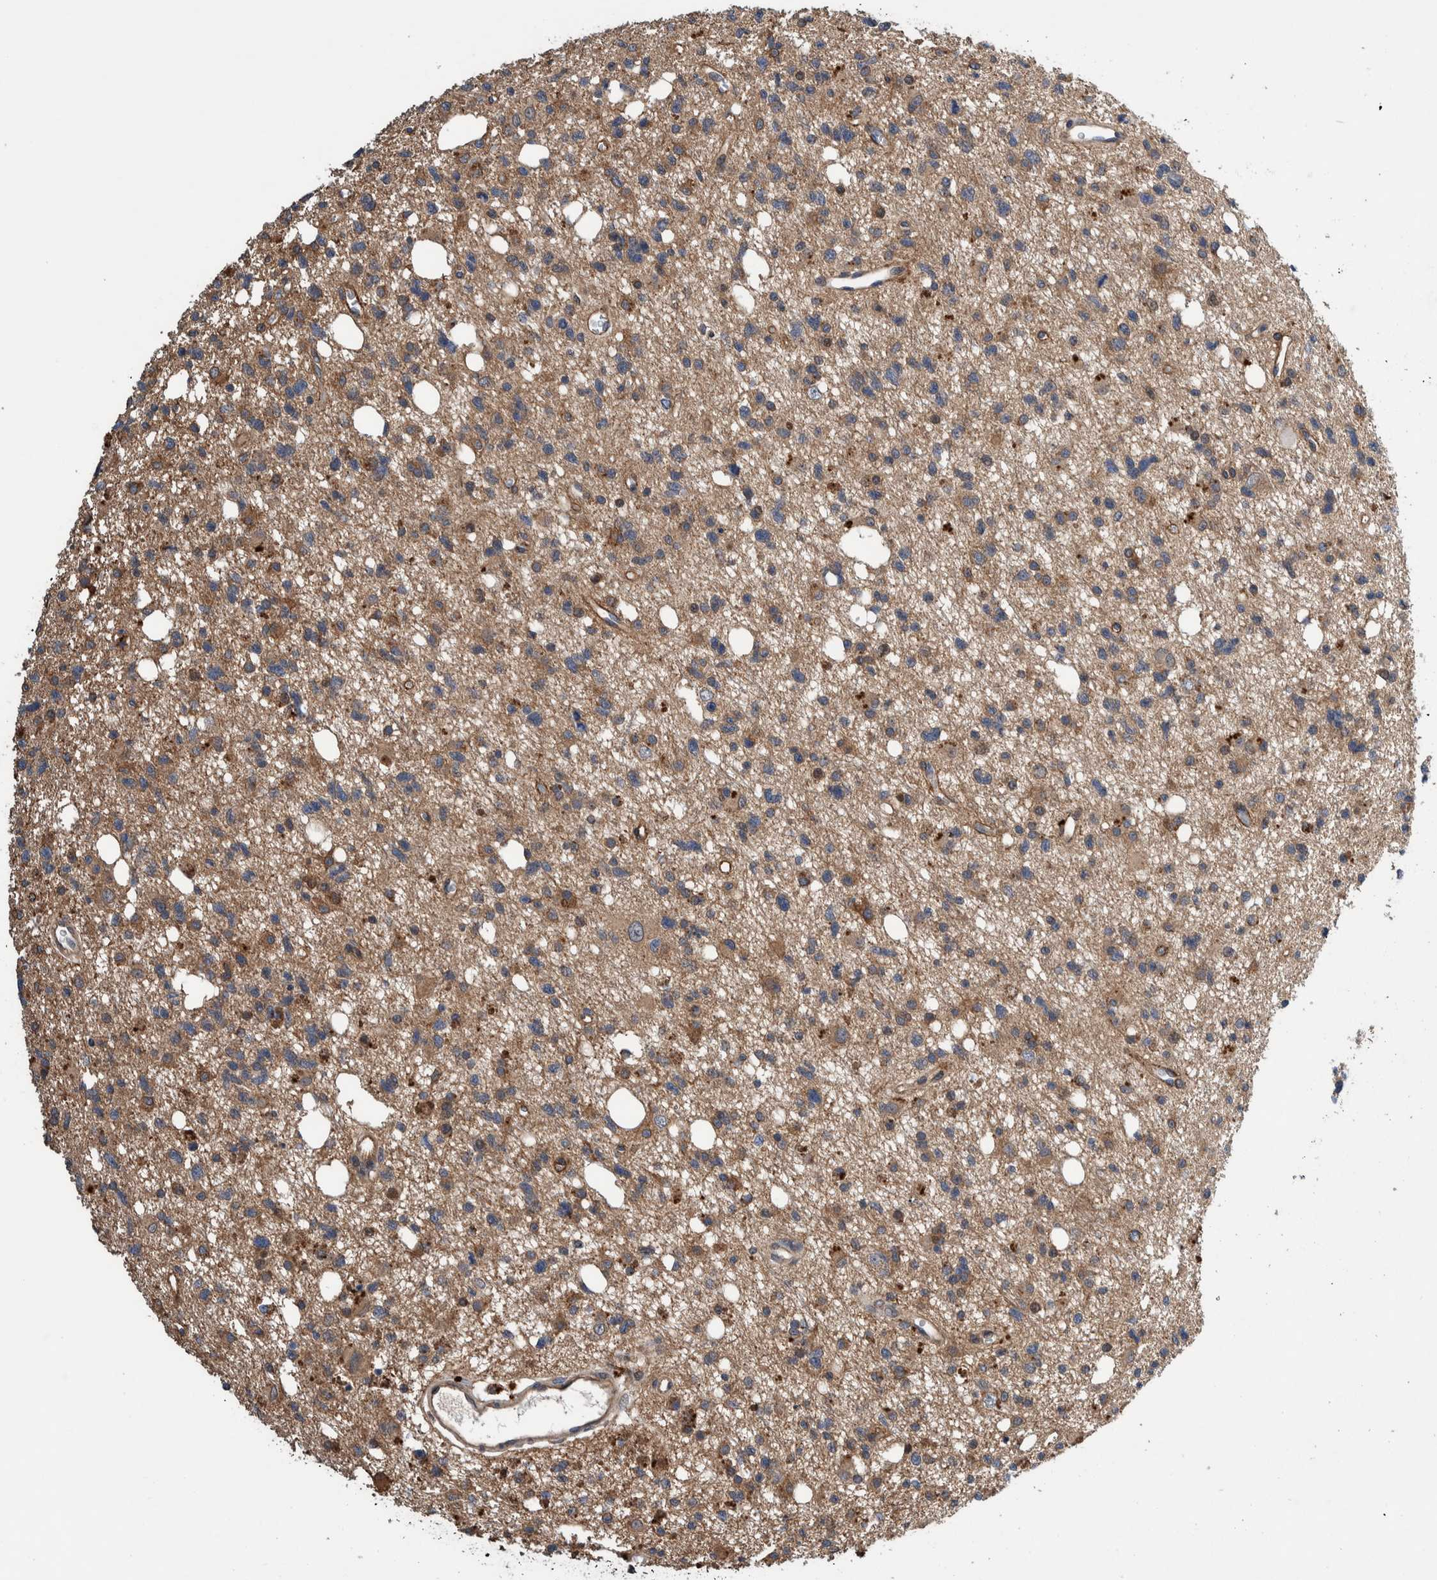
{"staining": {"intensity": "weak", "quantity": ">75%", "location": "cytoplasmic/membranous"}, "tissue": "glioma", "cell_type": "Tumor cells", "image_type": "cancer", "snomed": [{"axis": "morphology", "description": "Glioma, malignant, High grade"}, {"axis": "topography", "description": "Brain"}], "caption": "An image of human malignant high-grade glioma stained for a protein exhibits weak cytoplasmic/membranous brown staining in tumor cells.", "gene": "PIK3R6", "patient": {"sex": "female", "age": 62}}